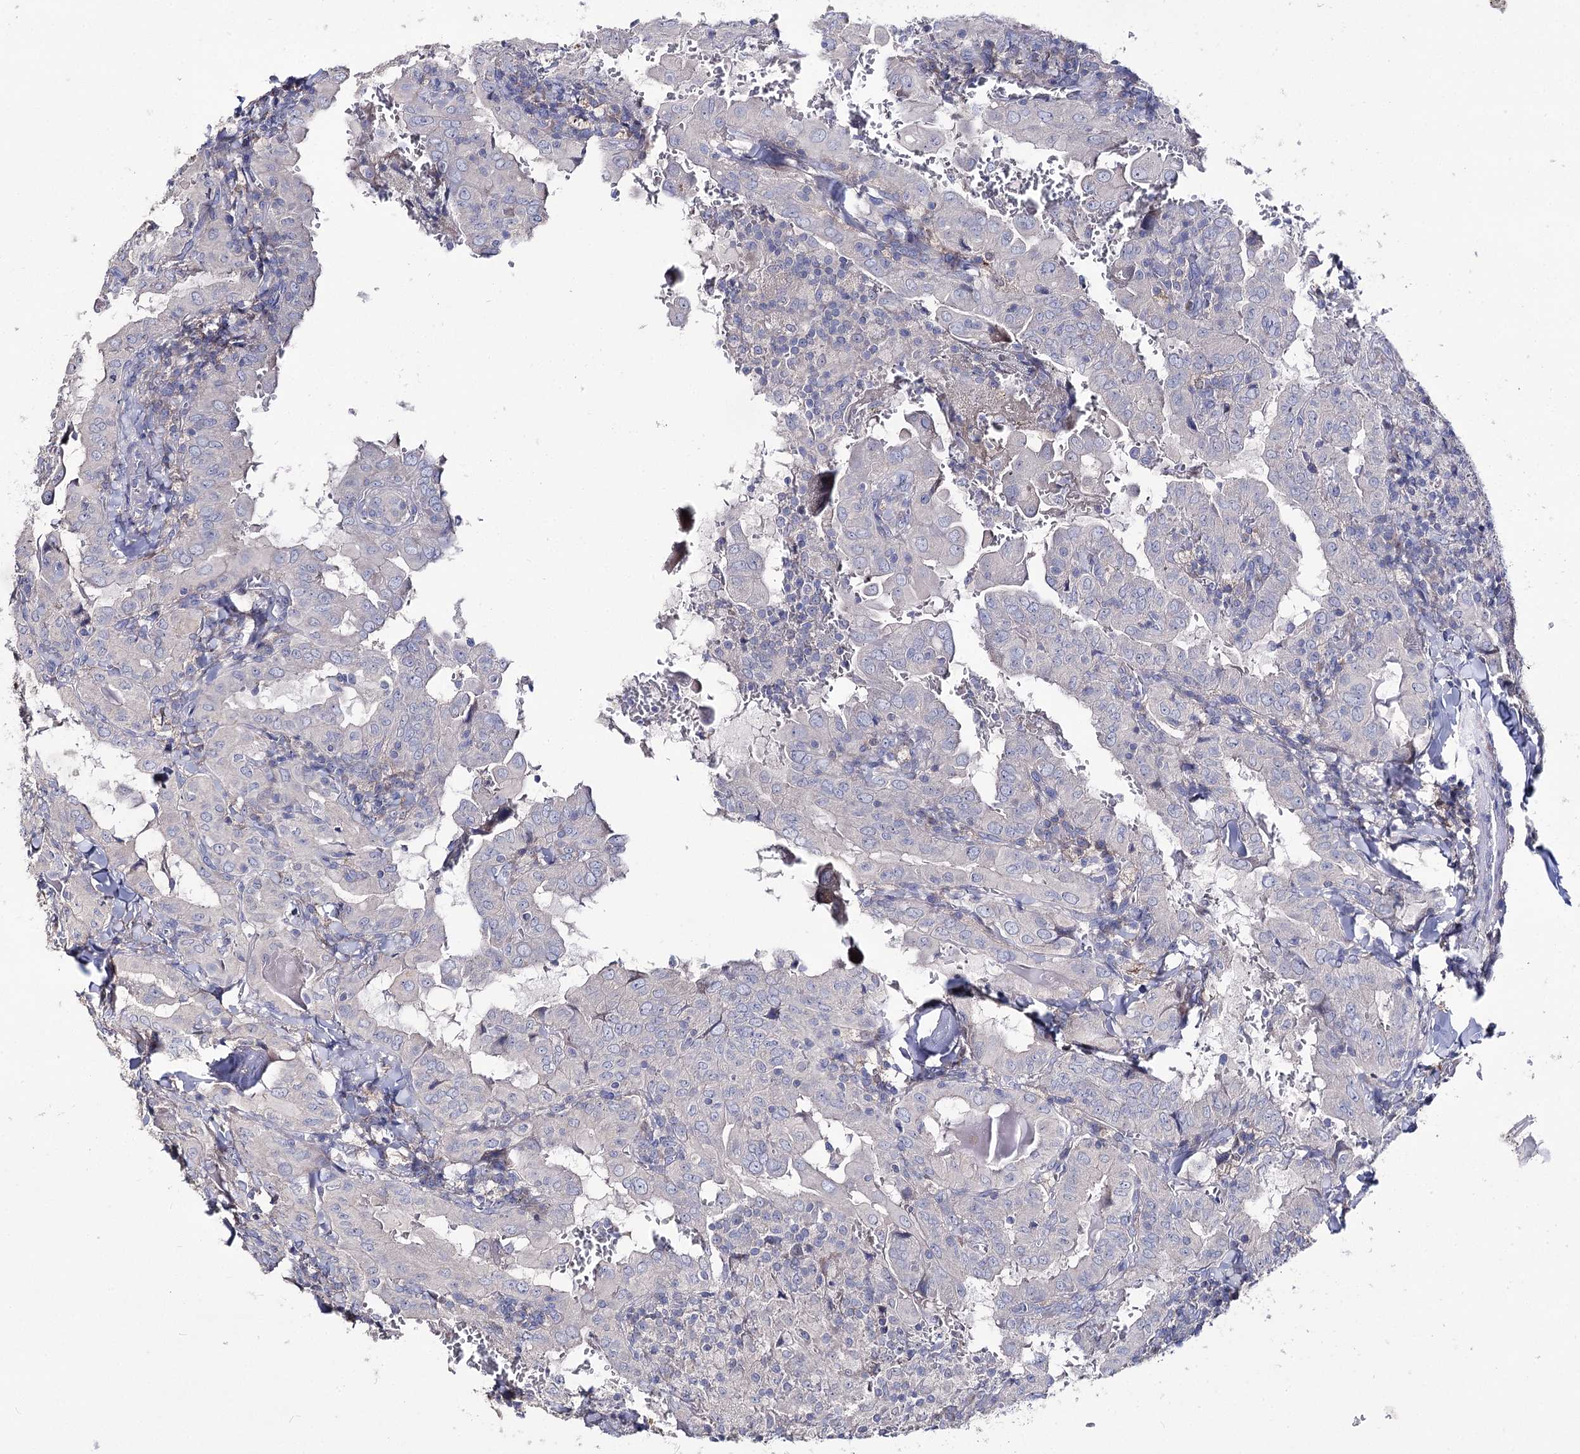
{"staining": {"intensity": "negative", "quantity": "none", "location": "none"}, "tissue": "thyroid cancer", "cell_type": "Tumor cells", "image_type": "cancer", "snomed": [{"axis": "morphology", "description": "Papillary adenocarcinoma, NOS"}, {"axis": "topography", "description": "Thyroid gland"}], "caption": "Papillary adenocarcinoma (thyroid) stained for a protein using immunohistochemistry (IHC) shows no expression tumor cells.", "gene": "NRAP", "patient": {"sex": "female", "age": 72}}